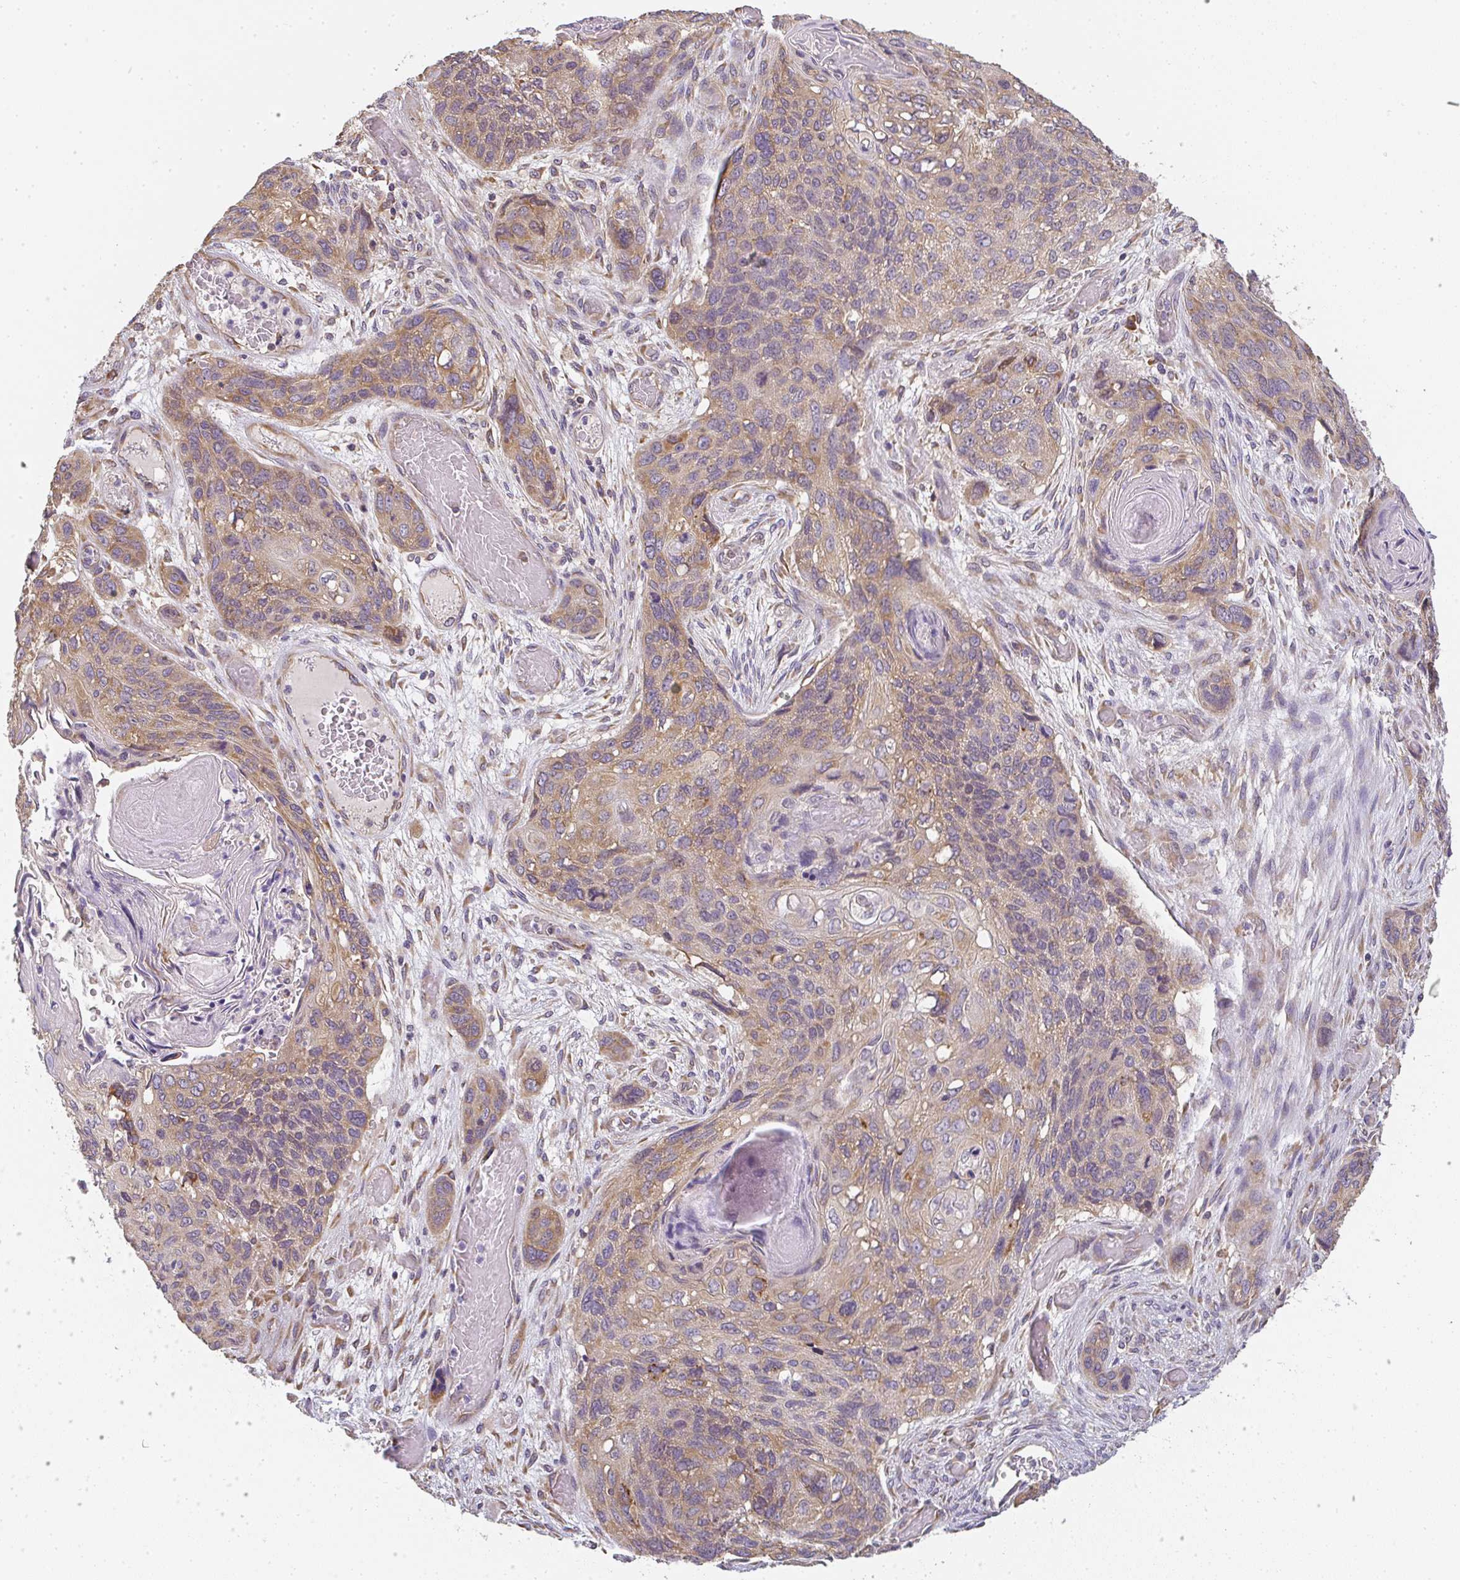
{"staining": {"intensity": "weak", "quantity": ">75%", "location": "cytoplasmic/membranous"}, "tissue": "lung cancer", "cell_type": "Tumor cells", "image_type": "cancer", "snomed": [{"axis": "morphology", "description": "Squamous cell carcinoma, NOS"}, {"axis": "morphology", "description": "Squamous cell carcinoma, metastatic, NOS"}, {"axis": "topography", "description": "Lymph node"}, {"axis": "topography", "description": "Lung"}], "caption": "The micrograph exhibits immunohistochemical staining of squamous cell carcinoma (lung). There is weak cytoplasmic/membranous positivity is identified in about >75% of tumor cells. Using DAB (brown) and hematoxylin (blue) stains, captured at high magnification using brightfield microscopy.", "gene": "SLC35B3", "patient": {"sex": "male", "age": 41}}